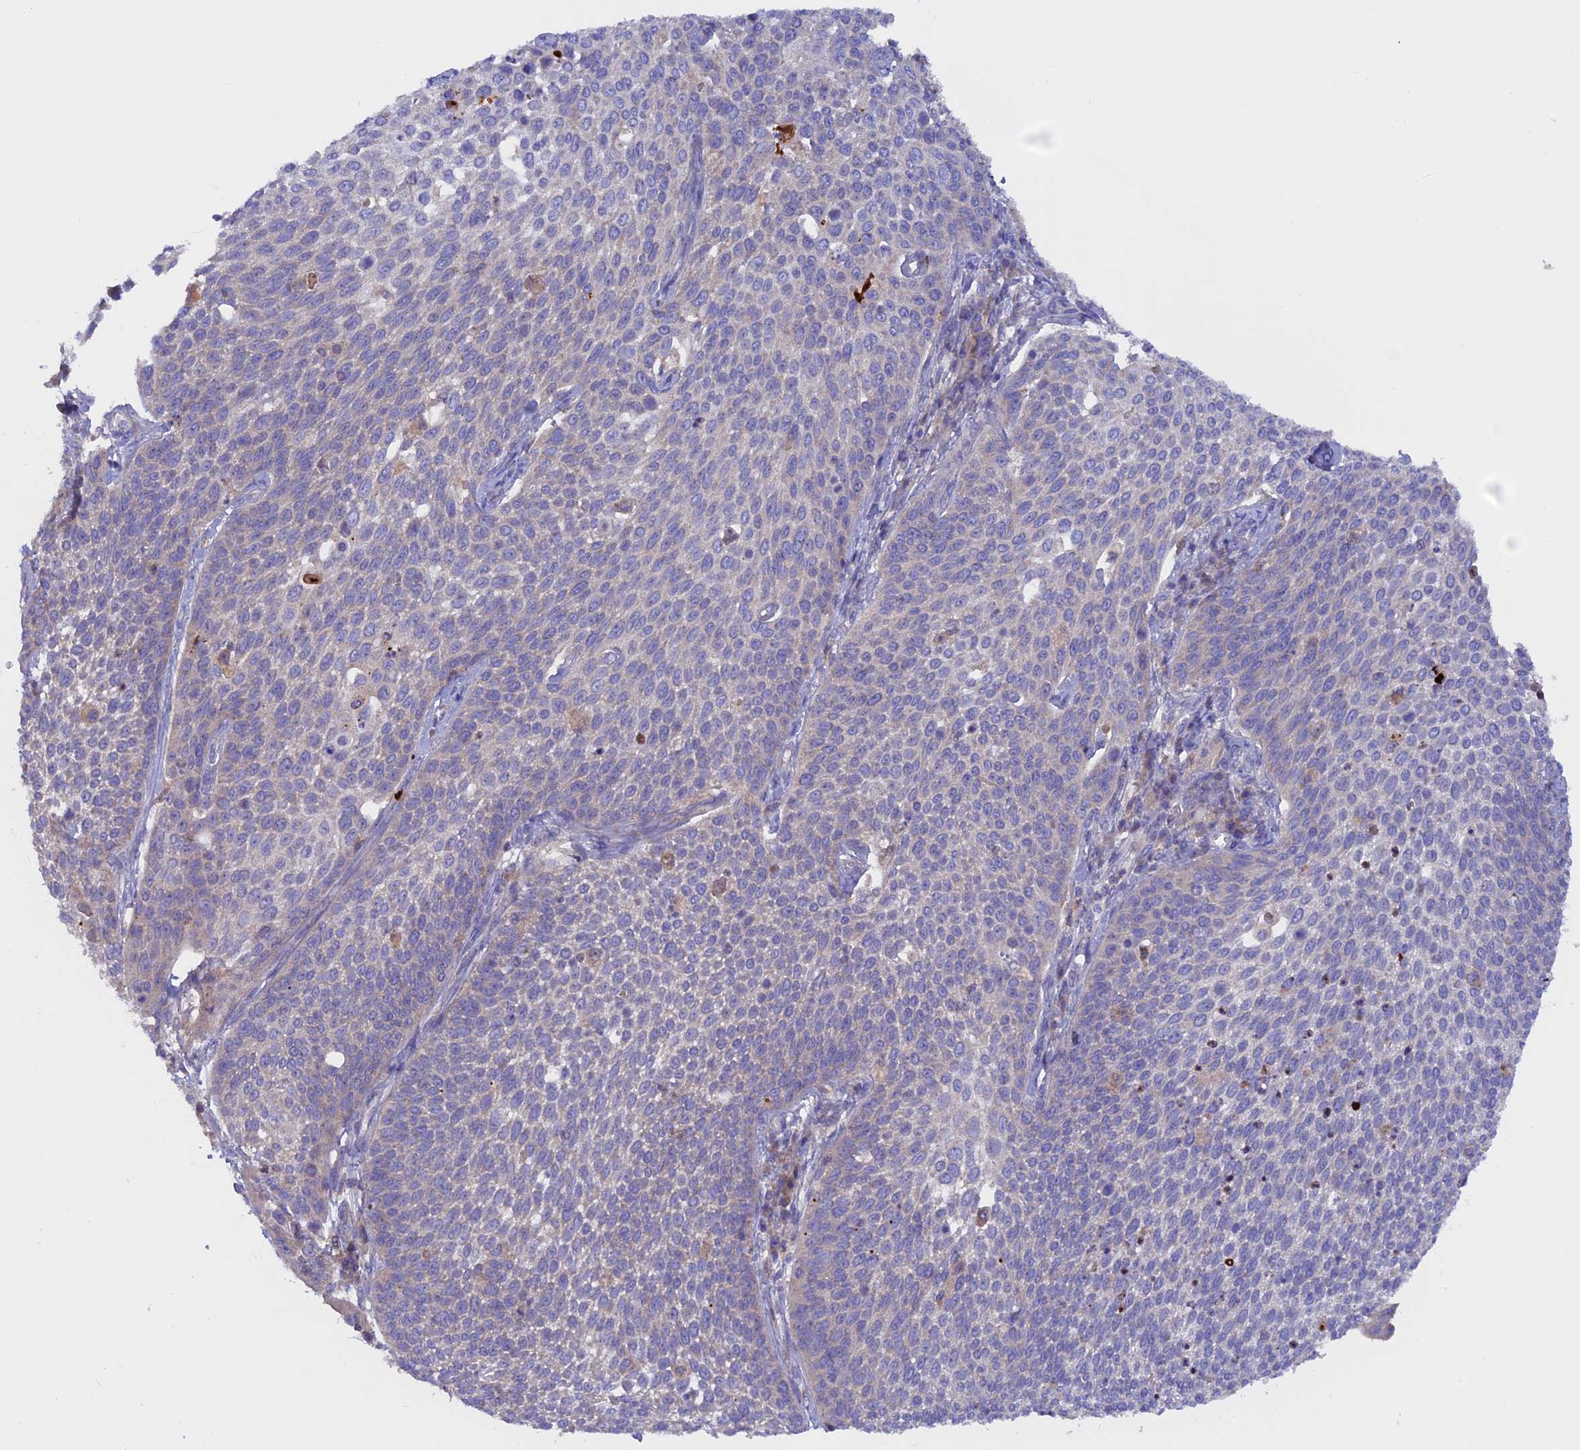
{"staining": {"intensity": "negative", "quantity": "none", "location": "none"}, "tissue": "cervical cancer", "cell_type": "Tumor cells", "image_type": "cancer", "snomed": [{"axis": "morphology", "description": "Squamous cell carcinoma, NOS"}, {"axis": "topography", "description": "Cervix"}], "caption": "IHC image of neoplastic tissue: cervical cancer (squamous cell carcinoma) stained with DAB (3,3'-diaminobenzidine) displays no significant protein staining in tumor cells. The staining was performed using DAB (3,3'-diaminobenzidine) to visualize the protein expression in brown, while the nuclei were stained in blue with hematoxylin (Magnification: 20x).", "gene": "PTPN9", "patient": {"sex": "female", "age": 34}}